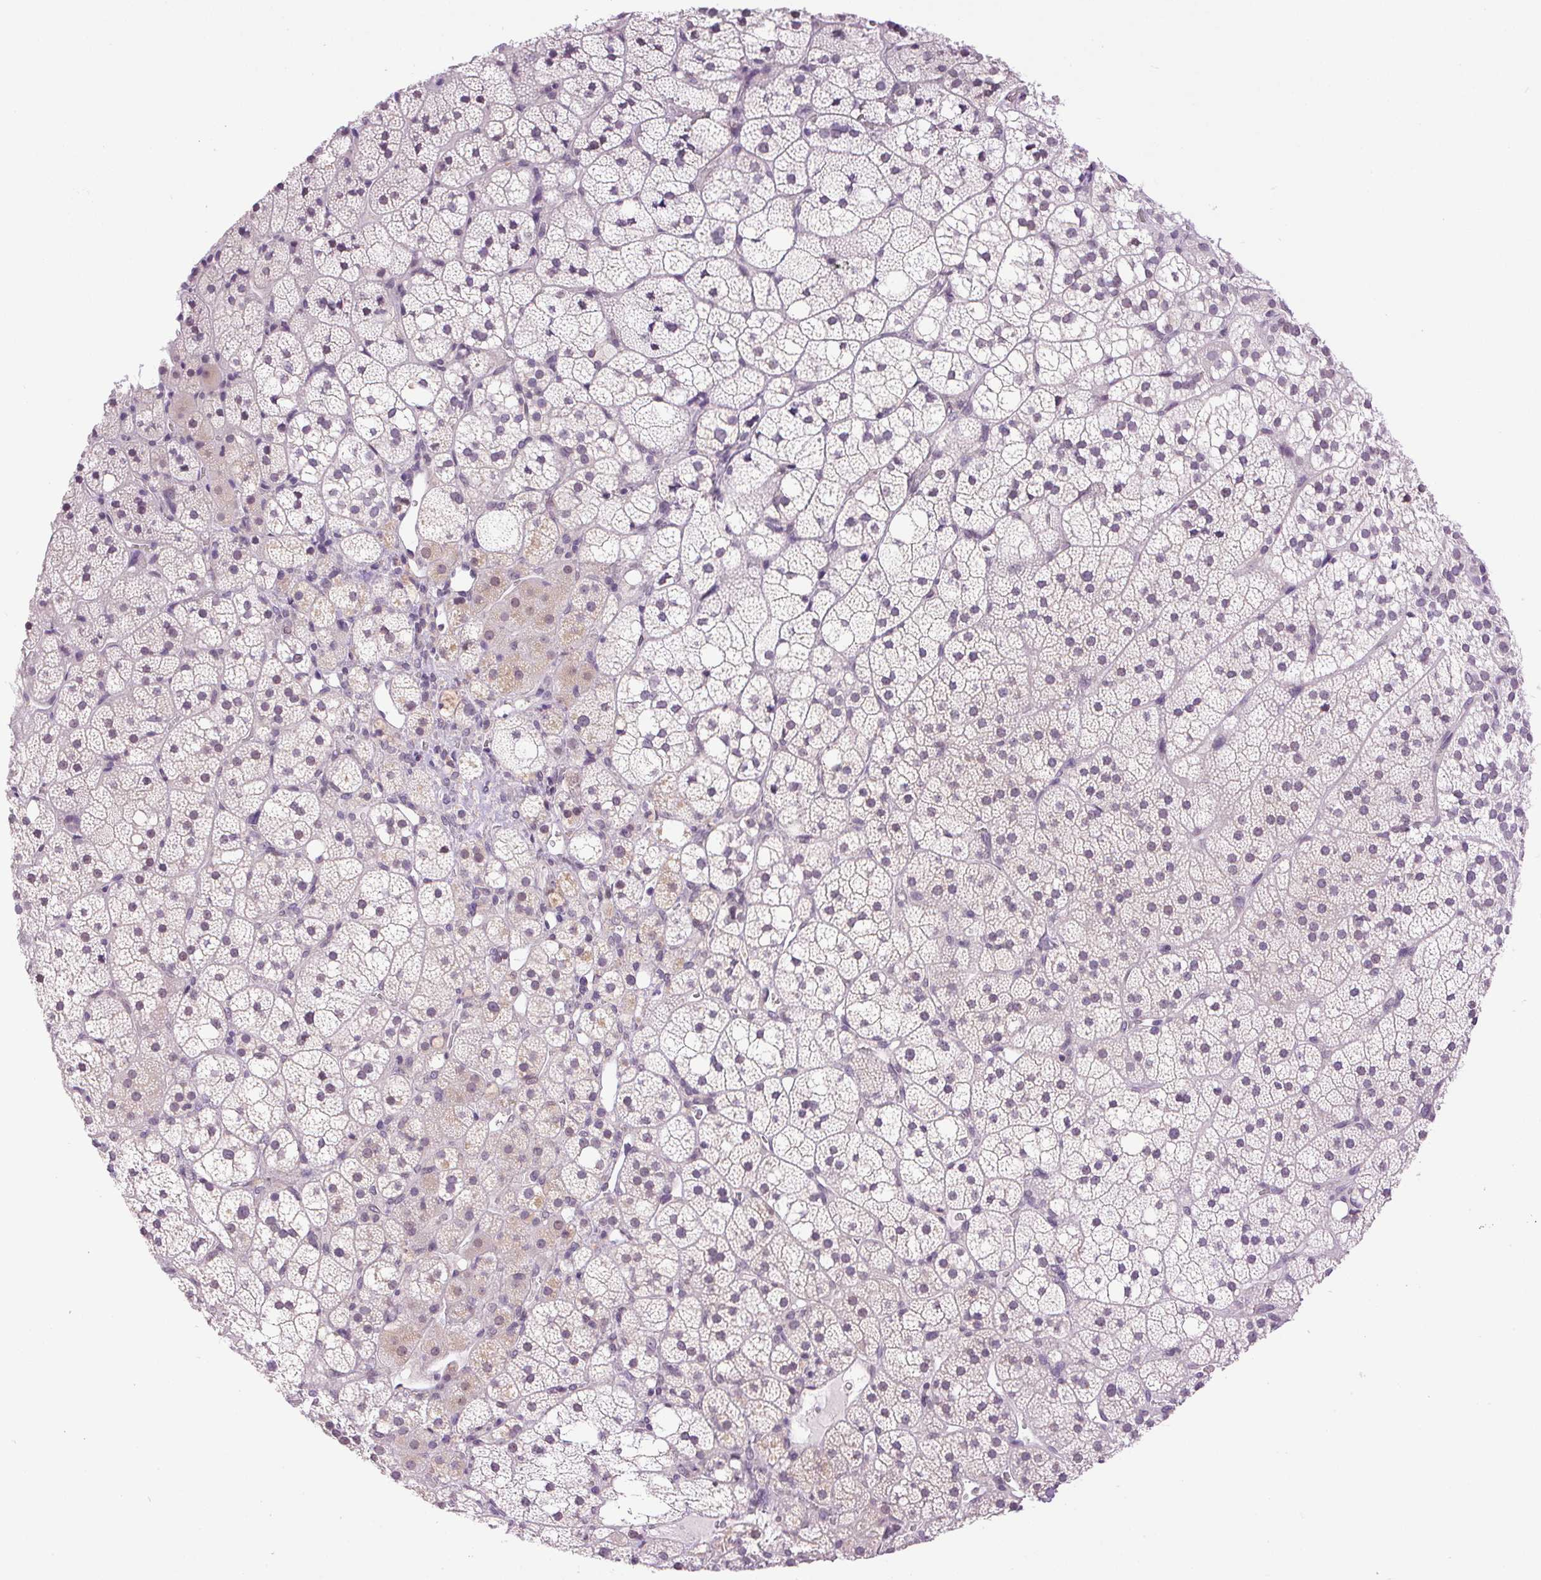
{"staining": {"intensity": "weak", "quantity": "25%-75%", "location": "cytoplasmic/membranous"}, "tissue": "adrenal gland", "cell_type": "Glandular cells", "image_type": "normal", "snomed": [{"axis": "morphology", "description": "Normal tissue, NOS"}, {"axis": "topography", "description": "Adrenal gland"}], "caption": "Immunohistochemistry of unremarkable adrenal gland exhibits low levels of weak cytoplasmic/membranous staining in approximately 25%-75% of glandular cells. The protein of interest is shown in brown color, while the nuclei are stained blue.", "gene": "SMIM13", "patient": {"sex": "male", "age": 53}}